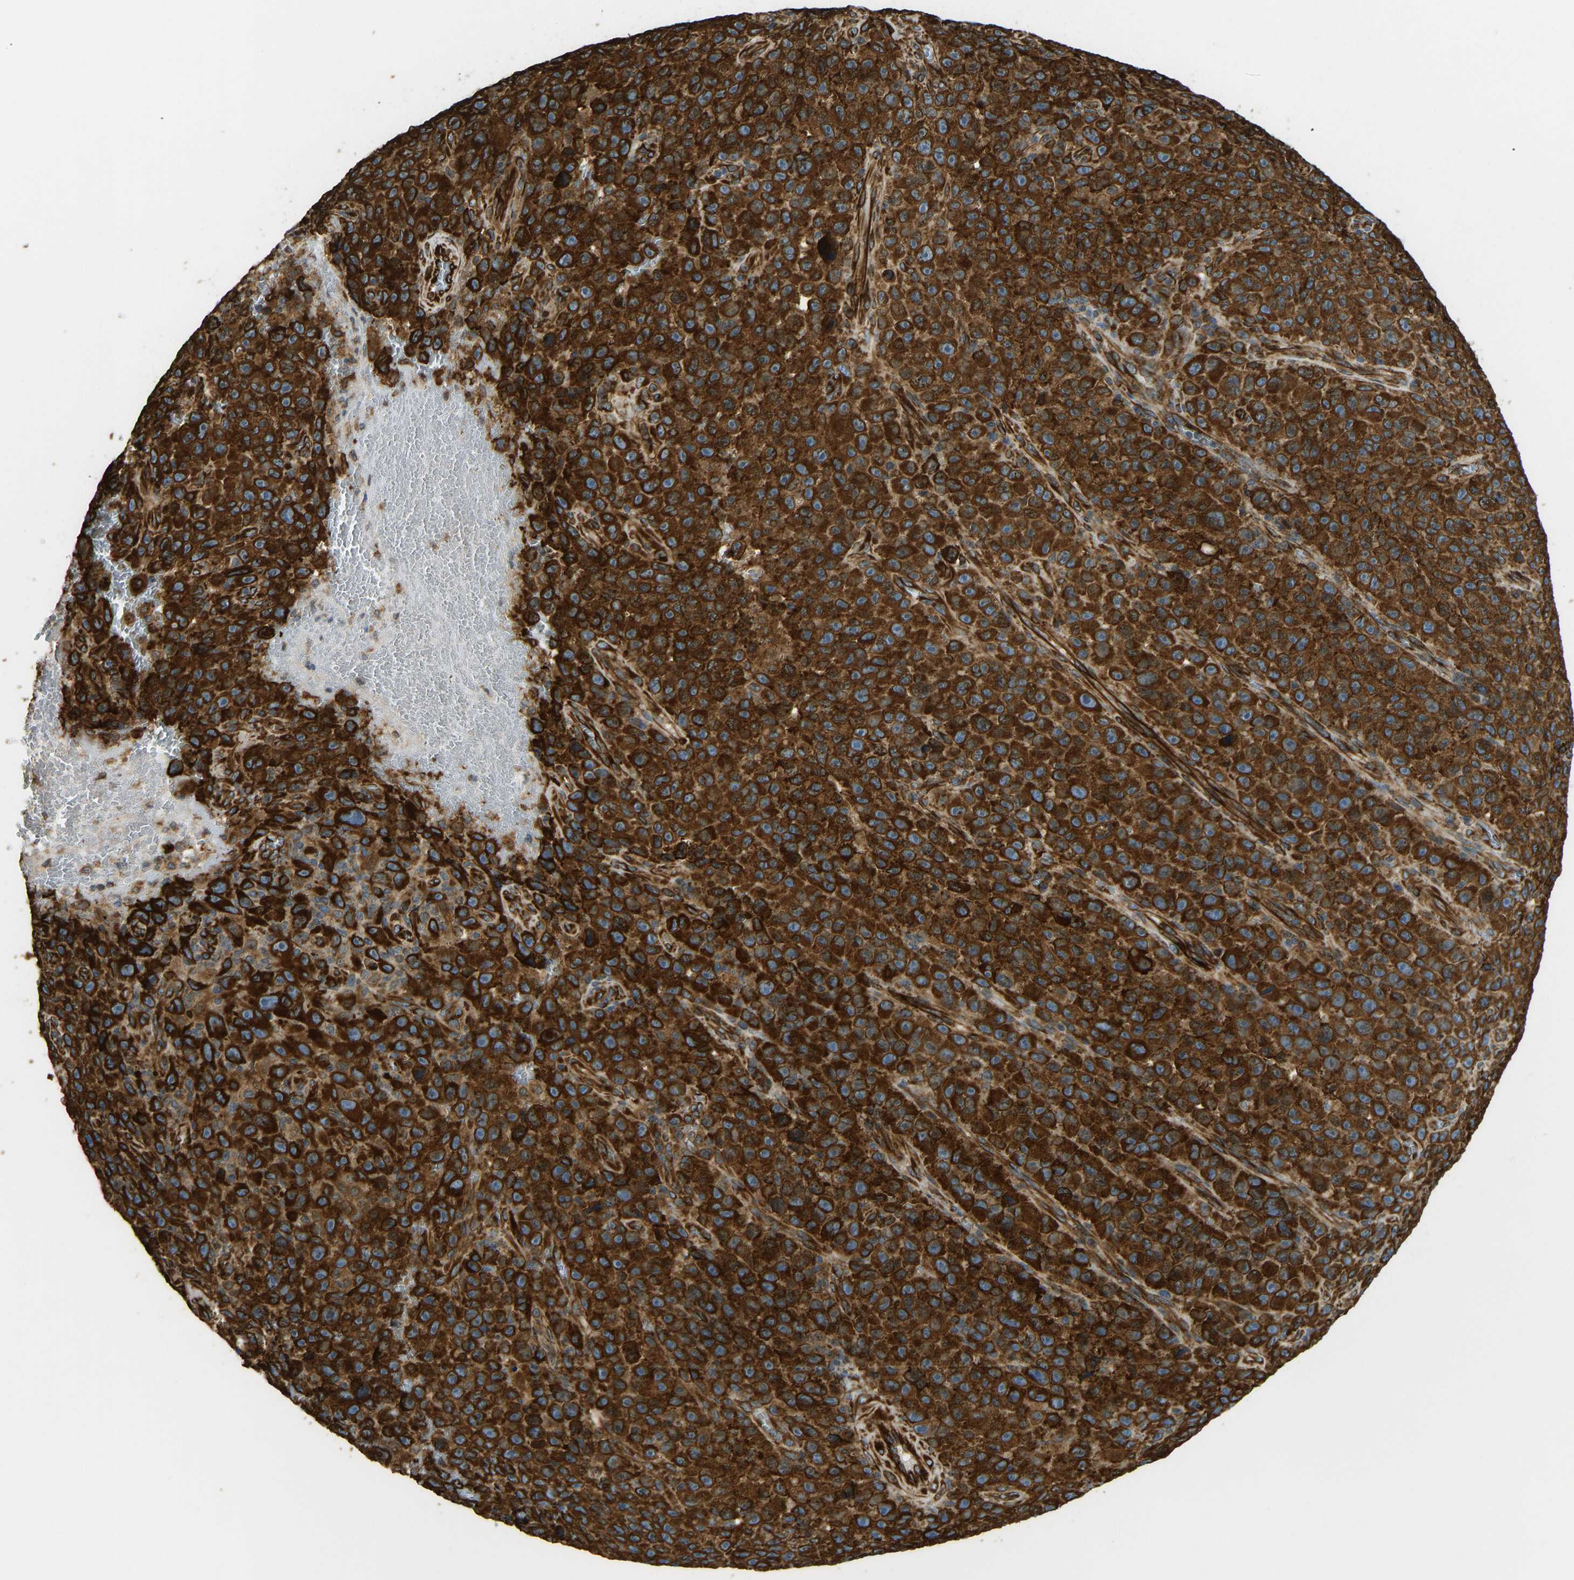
{"staining": {"intensity": "strong", "quantity": ">75%", "location": "cytoplasmic/membranous"}, "tissue": "melanoma", "cell_type": "Tumor cells", "image_type": "cancer", "snomed": [{"axis": "morphology", "description": "Malignant melanoma, NOS"}, {"axis": "topography", "description": "Skin"}], "caption": "IHC micrograph of malignant melanoma stained for a protein (brown), which shows high levels of strong cytoplasmic/membranous staining in about >75% of tumor cells.", "gene": "BEX3", "patient": {"sex": "female", "age": 82}}